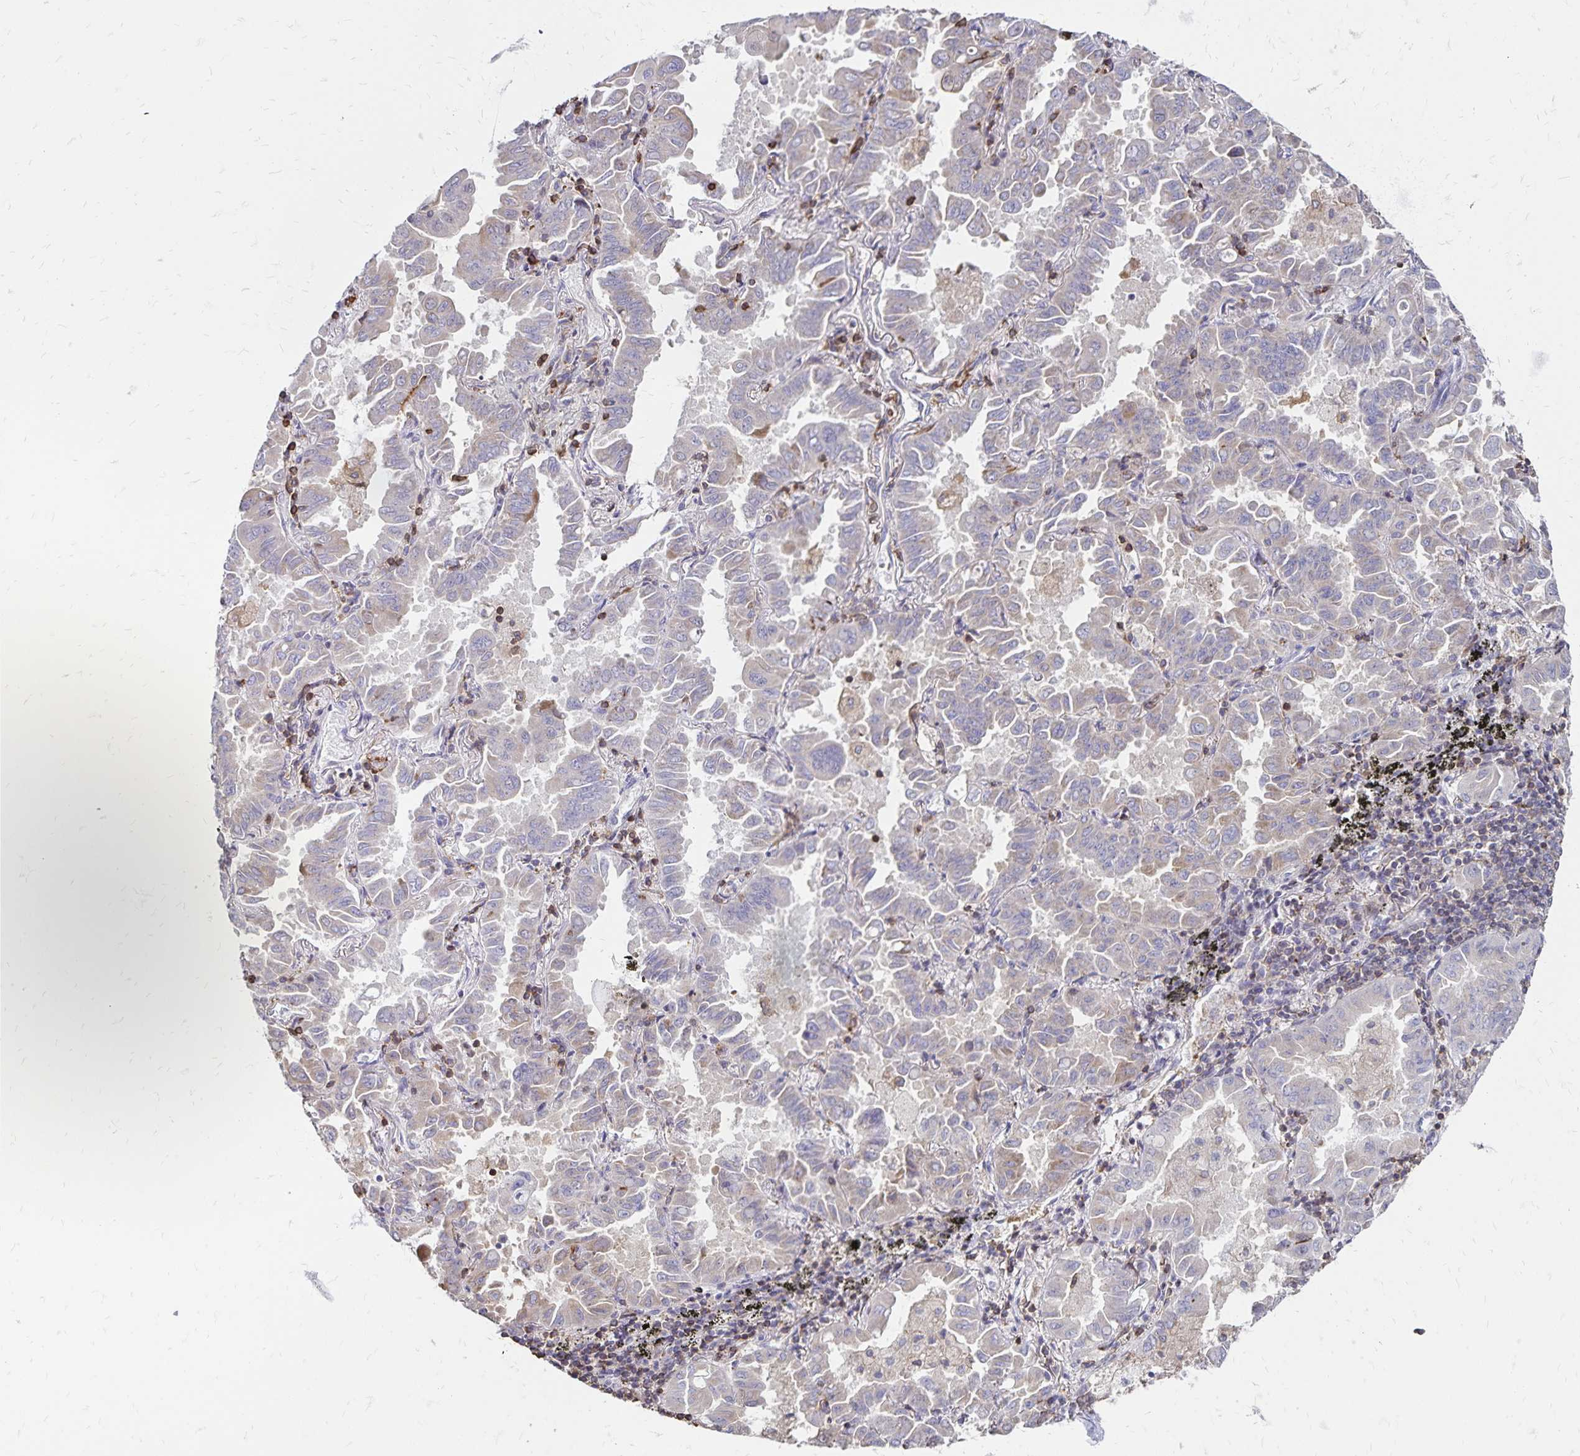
{"staining": {"intensity": "negative", "quantity": "none", "location": "none"}, "tissue": "lung cancer", "cell_type": "Tumor cells", "image_type": "cancer", "snomed": [{"axis": "morphology", "description": "Adenocarcinoma, NOS"}, {"axis": "topography", "description": "Lung"}], "caption": "High power microscopy image of an immunohistochemistry (IHC) photomicrograph of lung cancer (adenocarcinoma), revealing no significant staining in tumor cells.", "gene": "NAGPA", "patient": {"sex": "male", "age": 64}}